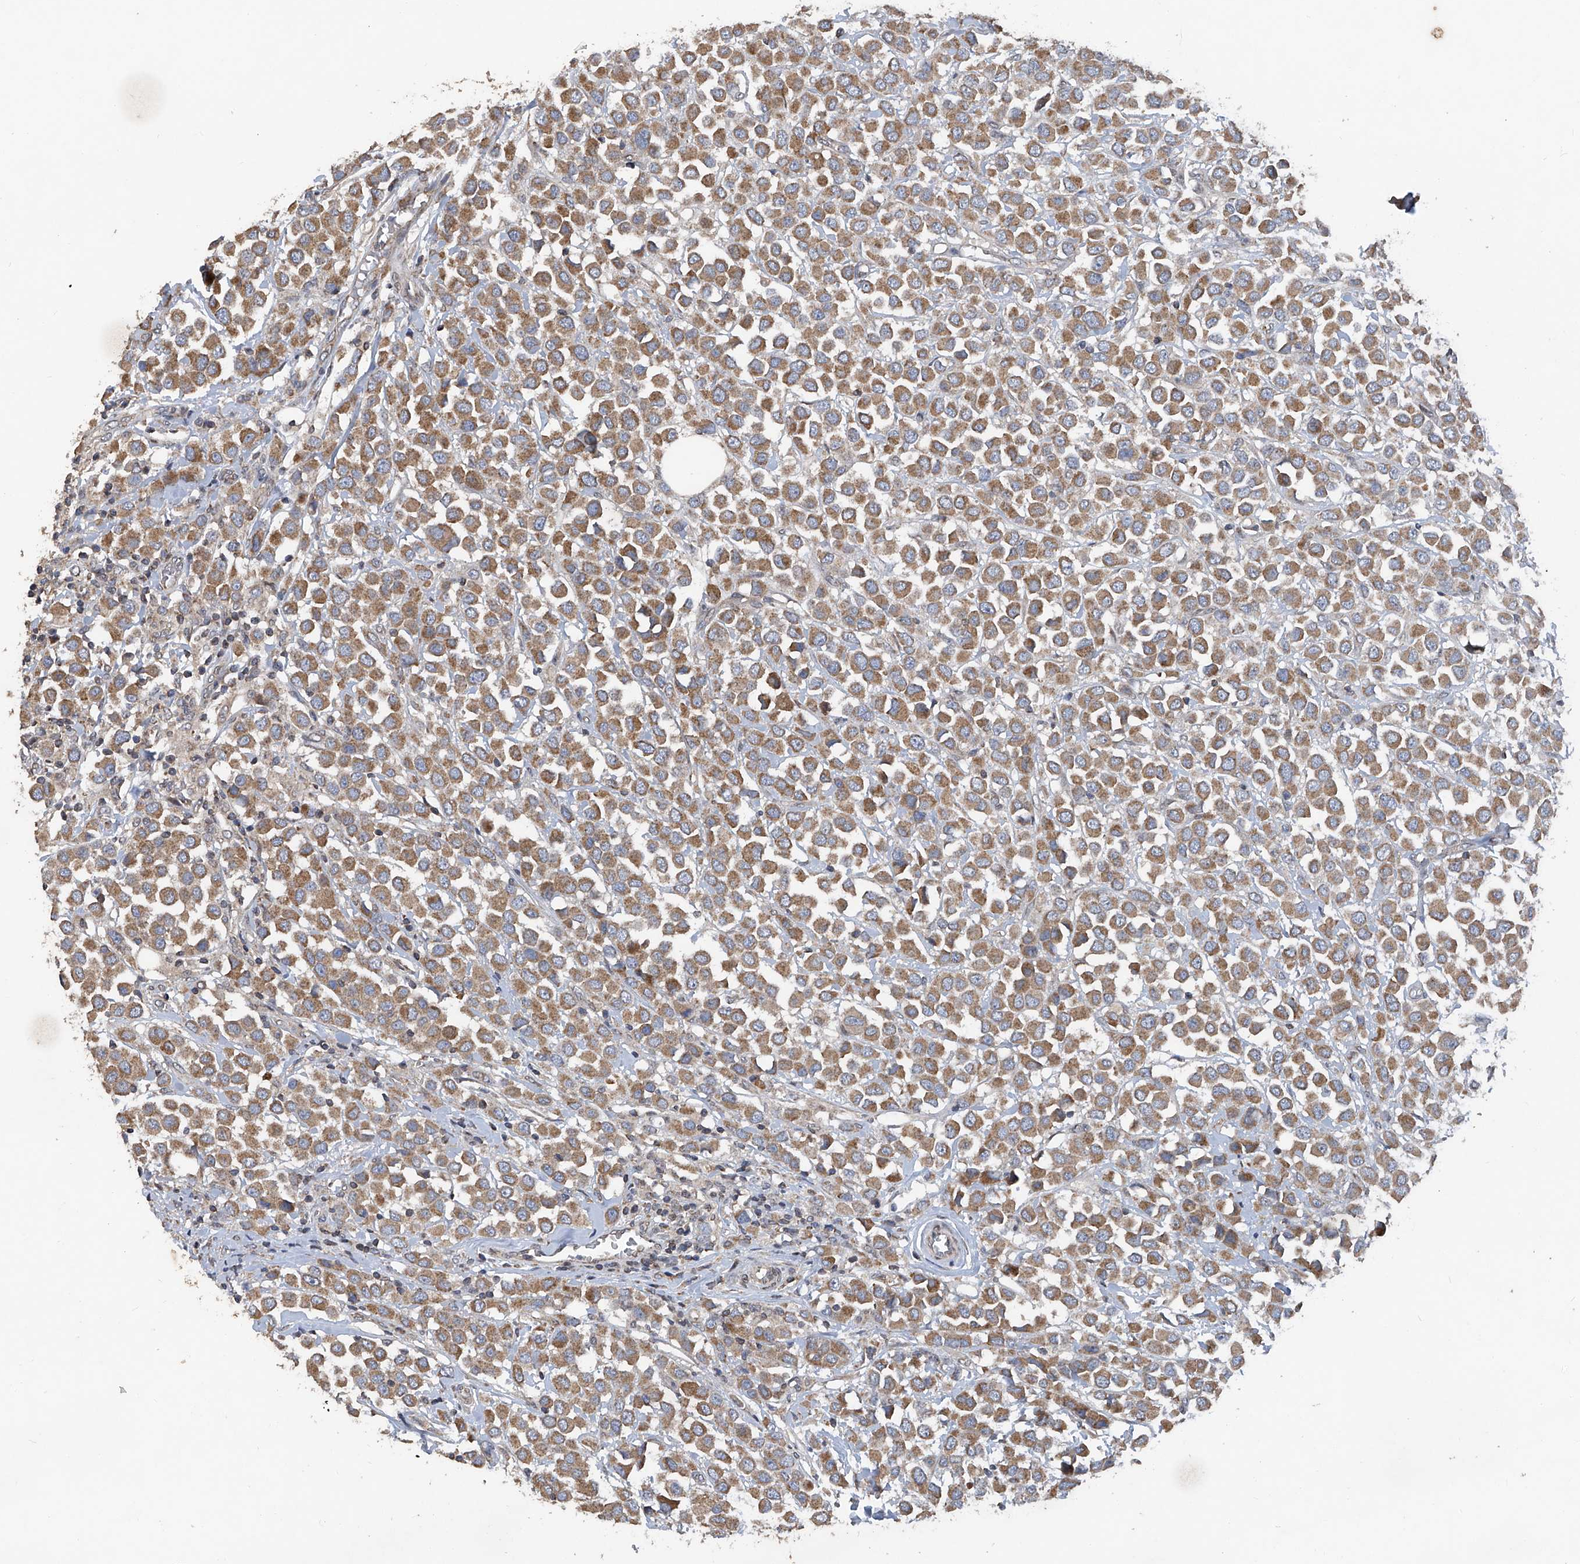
{"staining": {"intensity": "moderate", "quantity": ">75%", "location": "cytoplasmic/membranous"}, "tissue": "breast cancer", "cell_type": "Tumor cells", "image_type": "cancer", "snomed": [{"axis": "morphology", "description": "Duct carcinoma"}, {"axis": "topography", "description": "Breast"}], "caption": "The image demonstrates a brown stain indicating the presence of a protein in the cytoplasmic/membranous of tumor cells in intraductal carcinoma (breast).", "gene": "BCKDHB", "patient": {"sex": "female", "age": 61}}